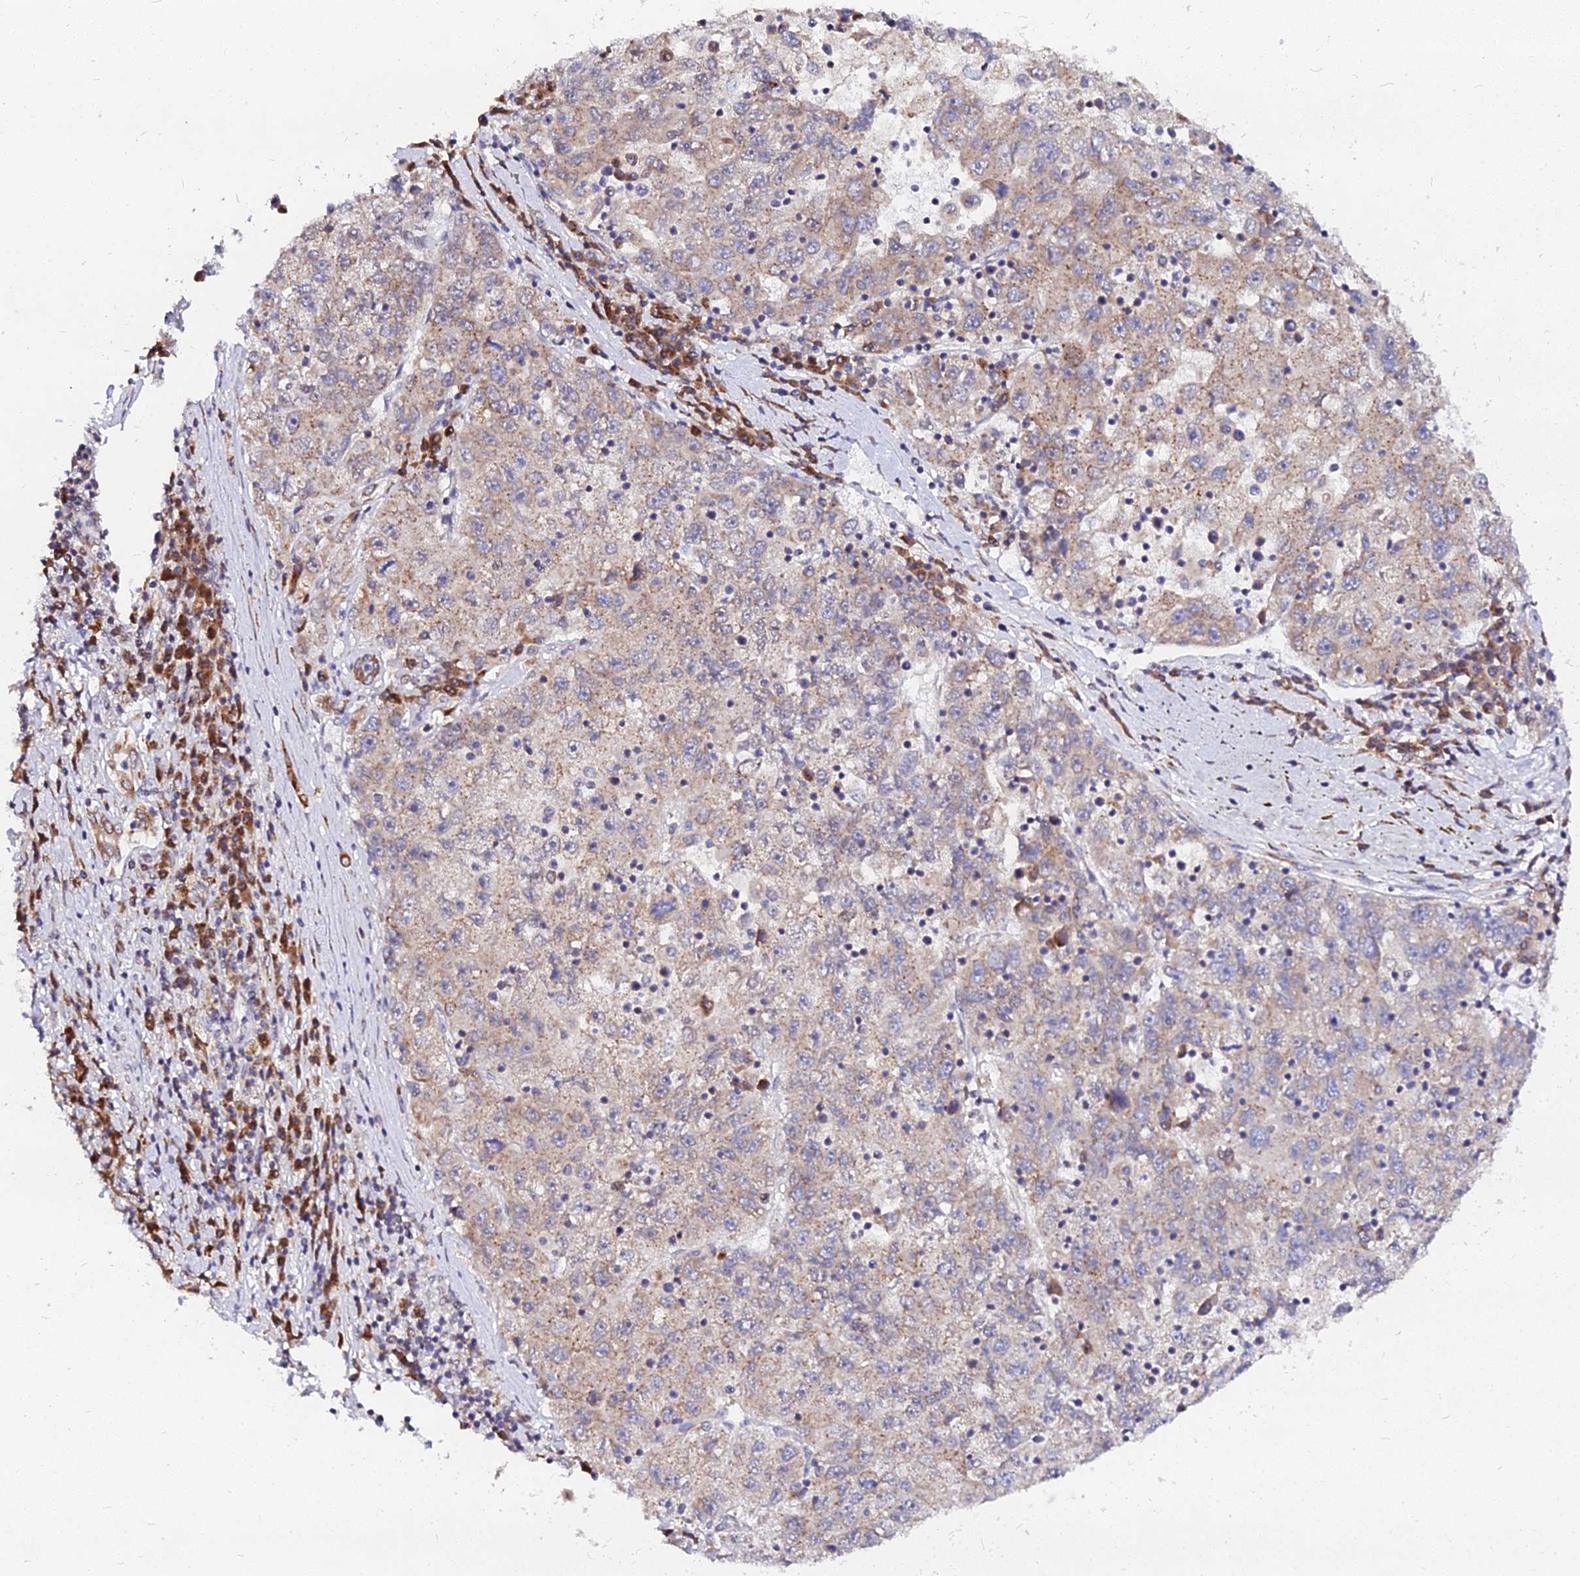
{"staining": {"intensity": "weak", "quantity": "25%-75%", "location": "cytoplasmic/membranous"}, "tissue": "liver cancer", "cell_type": "Tumor cells", "image_type": "cancer", "snomed": [{"axis": "morphology", "description": "Carcinoma, Hepatocellular, NOS"}, {"axis": "topography", "description": "Liver"}], "caption": "Liver cancer tissue demonstrates weak cytoplasmic/membranous expression in approximately 25%-75% of tumor cells, visualized by immunohistochemistry.", "gene": "RNF121", "patient": {"sex": "male", "age": 49}}